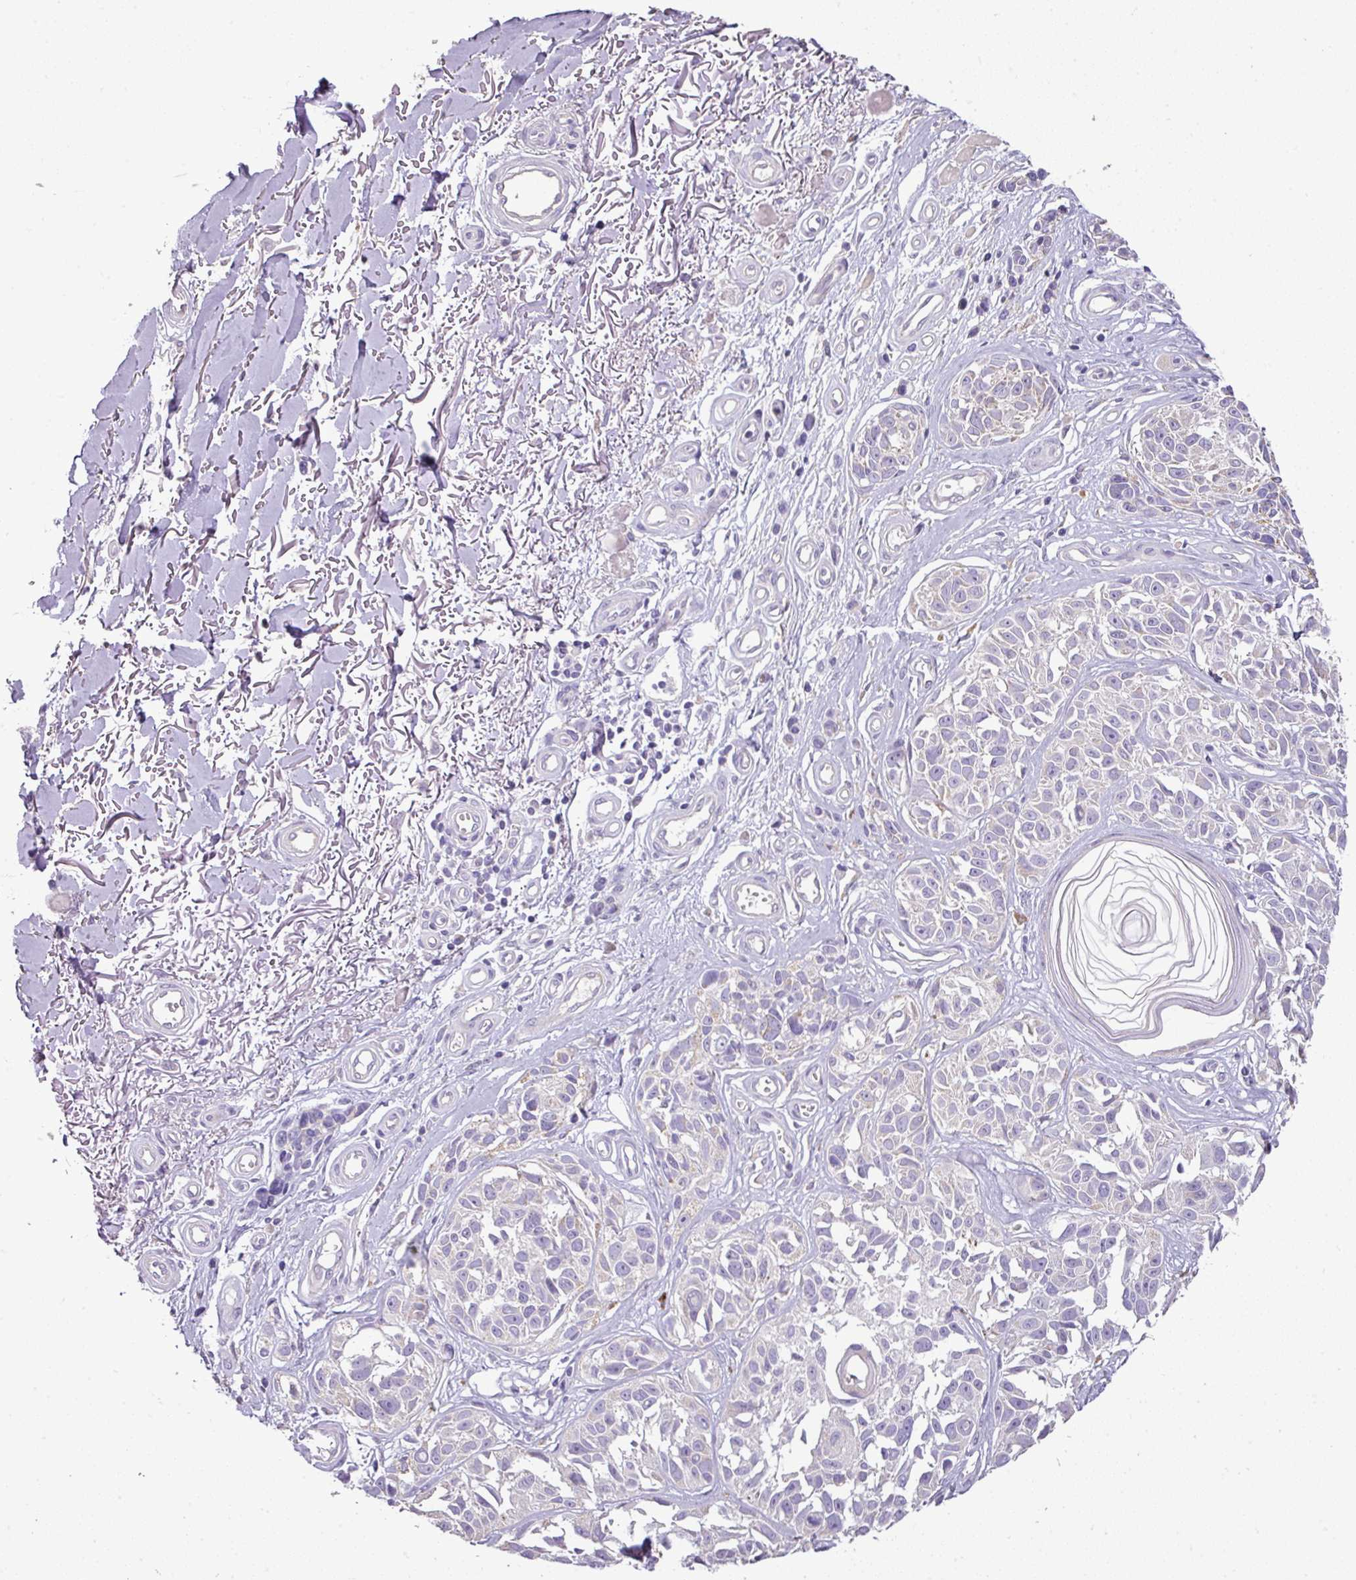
{"staining": {"intensity": "negative", "quantity": "none", "location": "none"}, "tissue": "melanoma", "cell_type": "Tumor cells", "image_type": "cancer", "snomed": [{"axis": "morphology", "description": "Malignant melanoma, NOS"}, {"axis": "topography", "description": "Skin"}], "caption": "Immunohistochemistry (IHC) of melanoma reveals no positivity in tumor cells. The staining was performed using DAB to visualize the protein expression in brown, while the nuclei were stained in blue with hematoxylin (Magnification: 20x).", "gene": "BRINP2", "patient": {"sex": "male", "age": 73}}